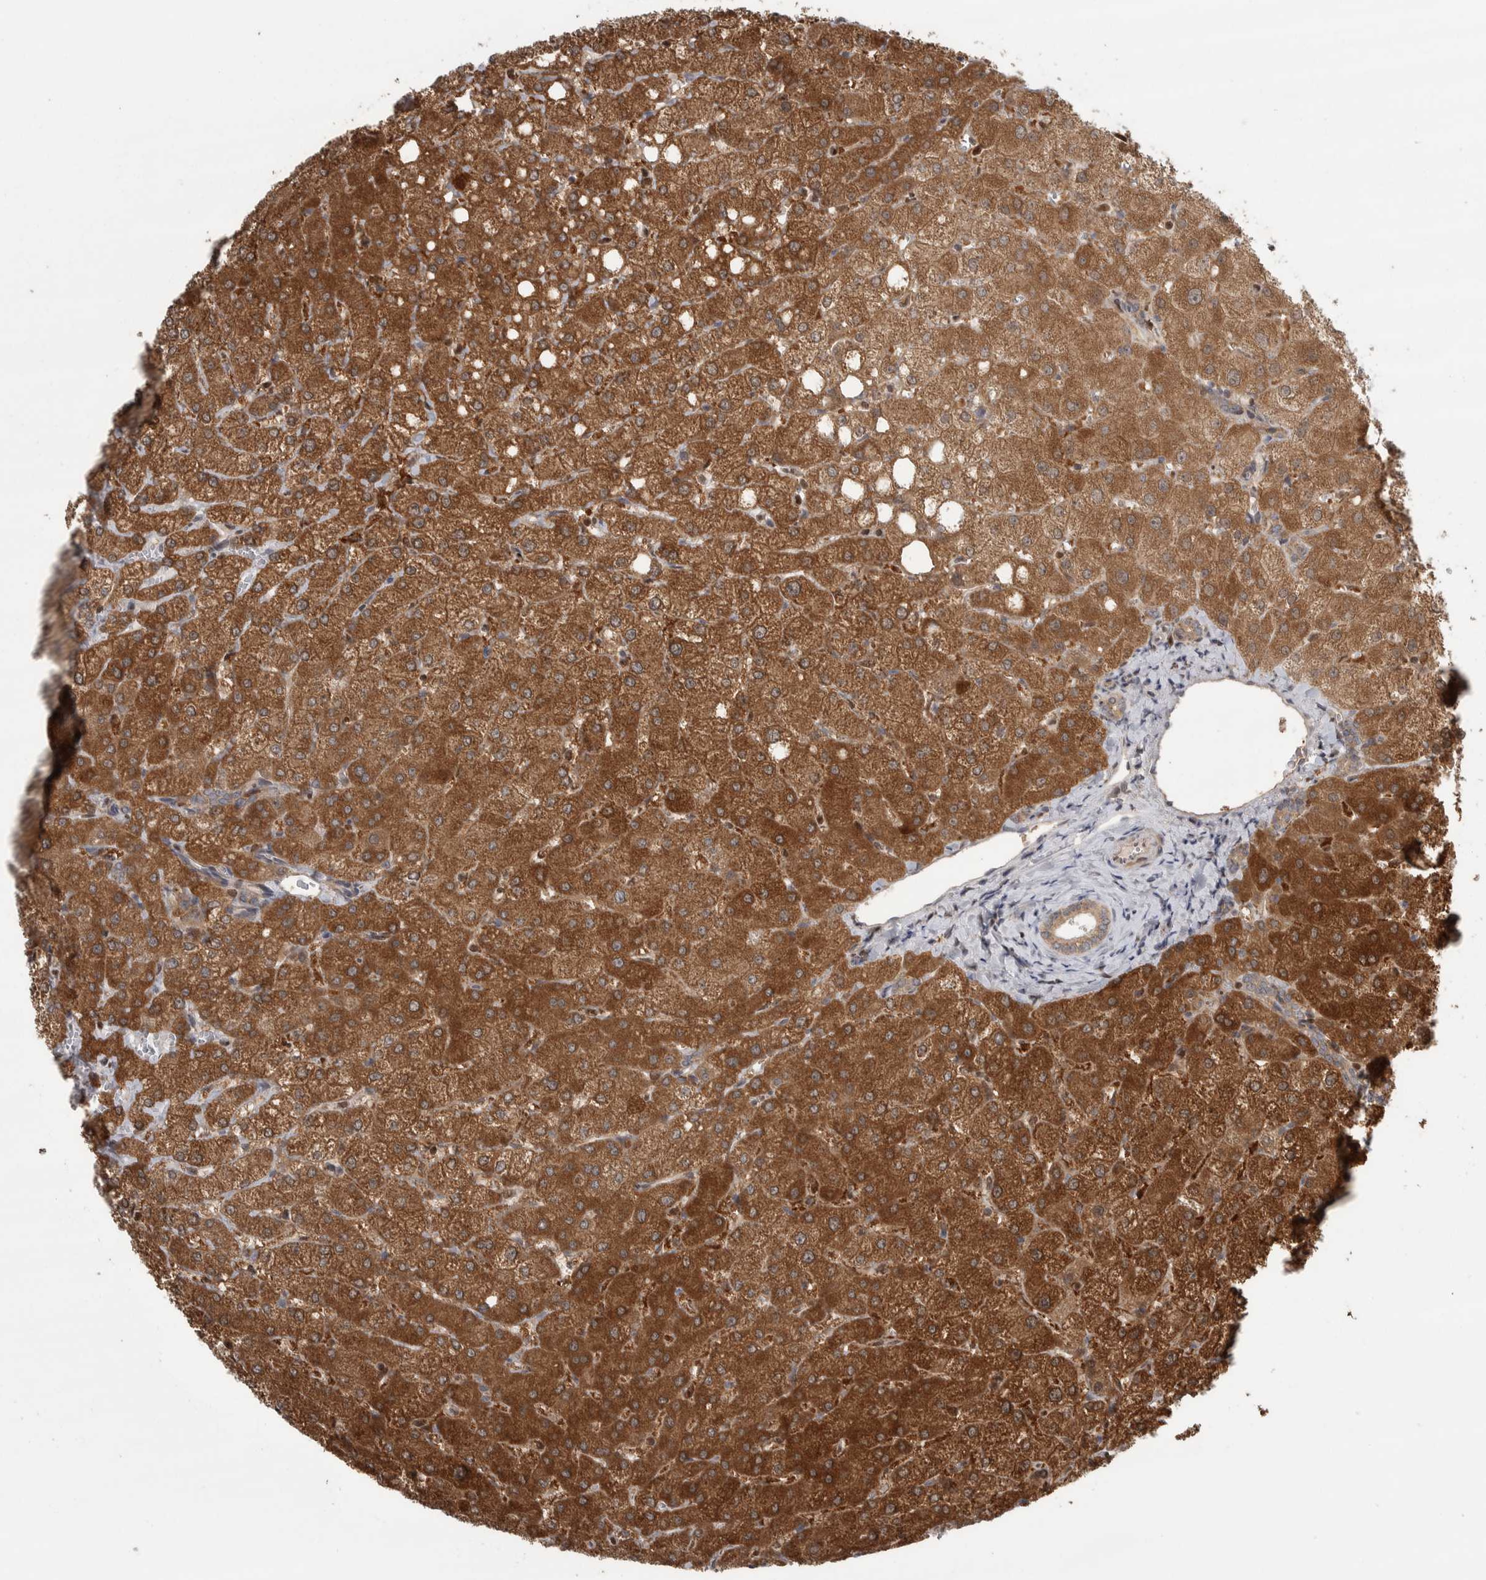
{"staining": {"intensity": "weak", "quantity": ">75%", "location": "cytoplasmic/membranous"}, "tissue": "liver", "cell_type": "Cholangiocytes", "image_type": "normal", "snomed": [{"axis": "morphology", "description": "Normal tissue, NOS"}, {"axis": "topography", "description": "Liver"}], "caption": "A histopathology image showing weak cytoplasmic/membranous expression in about >75% of cholangiocytes in unremarkable liver, as visualized by brown immunohistochemical staining.", "gene": "CWC27", "patient": {"sex": "female", "age": 54}}